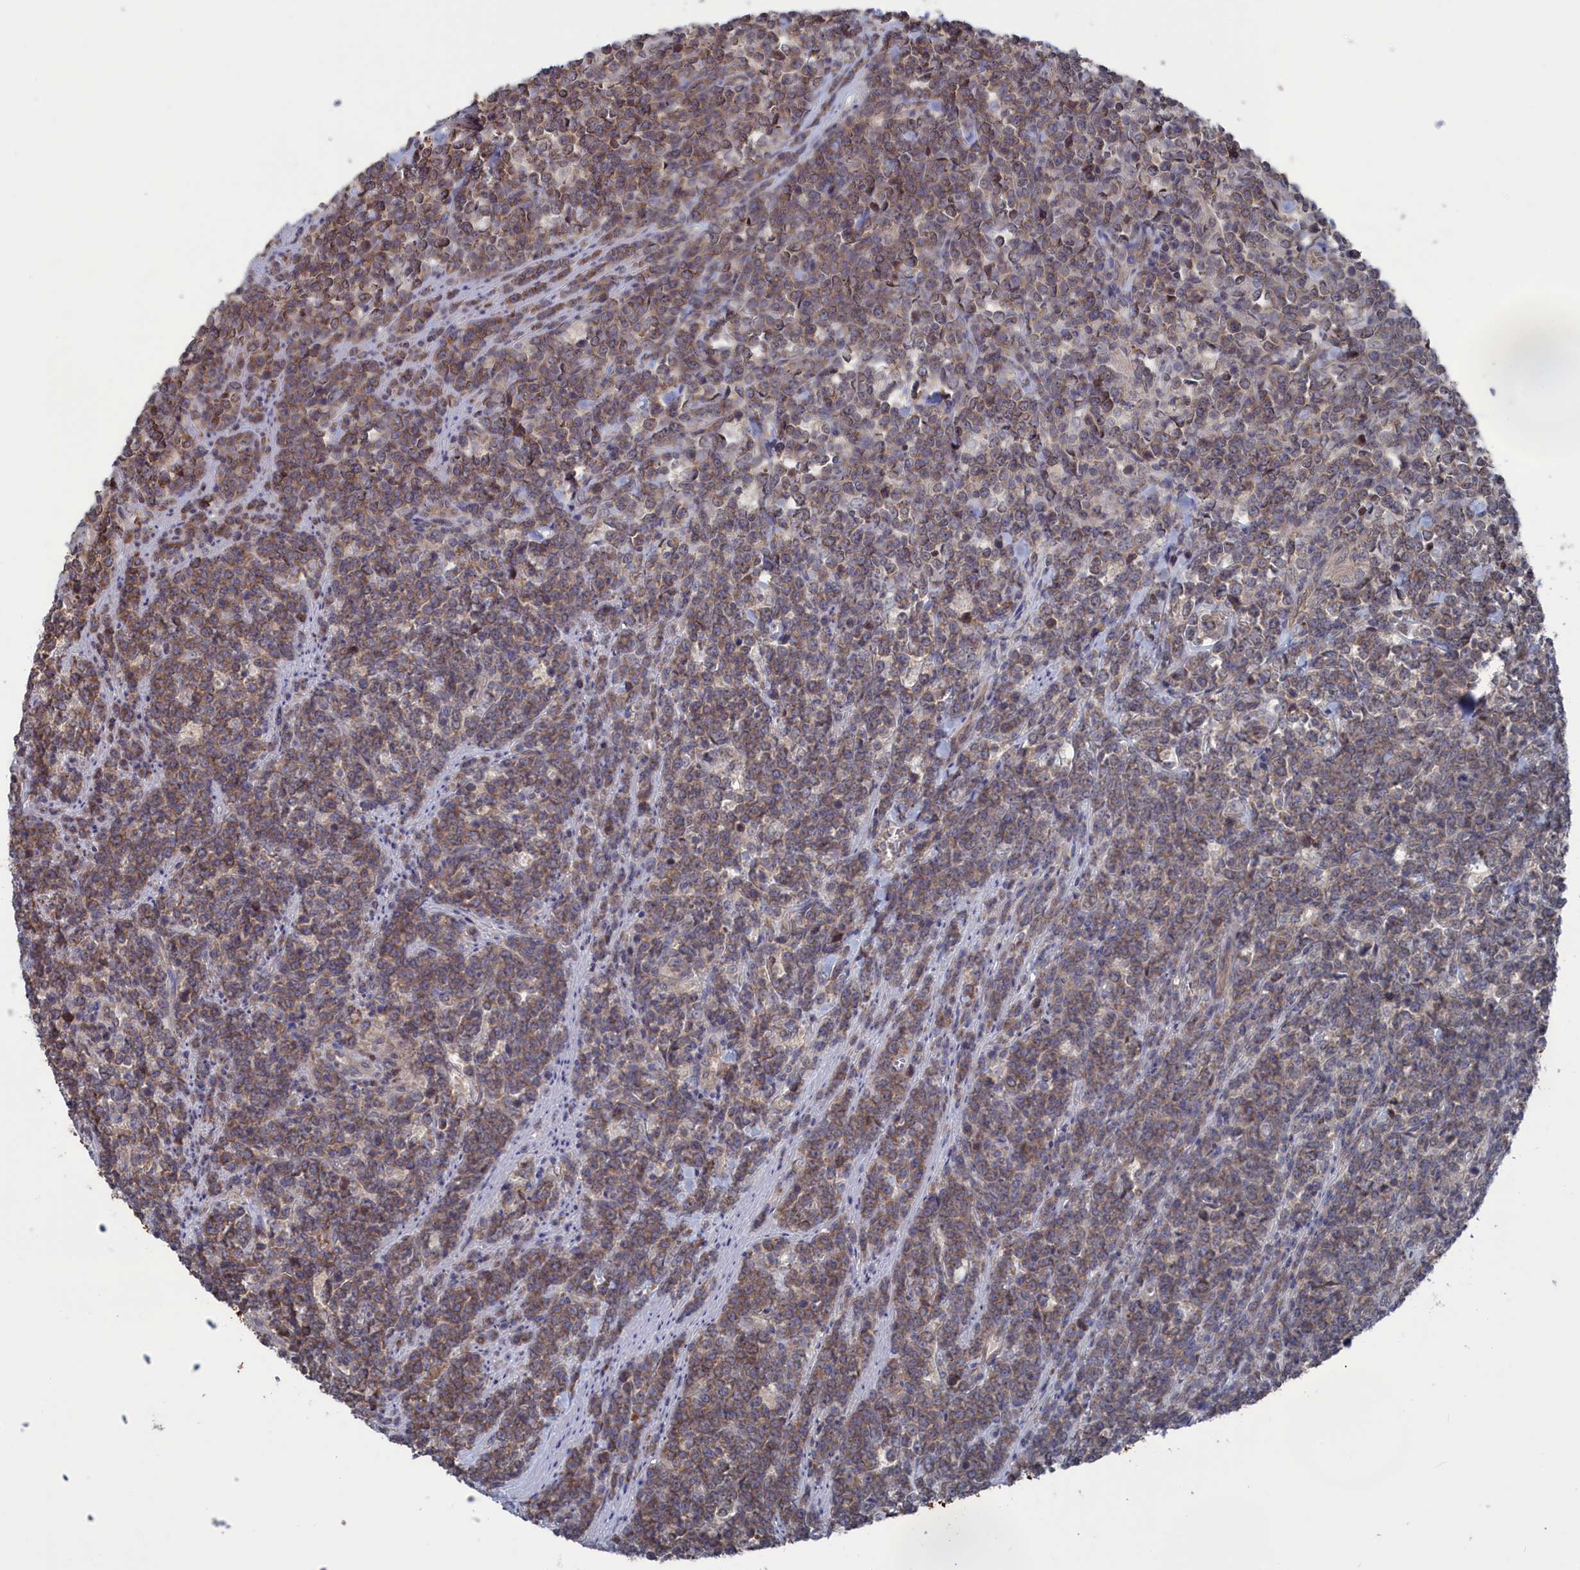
{"staining": {"intensity": "moderate", "quantity": ">75%", "location": "cytoplasmic/membranous"}, "tissue": "lymphoma", "cell_type": "Tumor cells", "image_type": "cancer", "snomed": [{"axis": "morphology", "description": "Malignant lymphoma, non-Hodgkin's type, High grade"}, {"axis": "topography", "description": "Small intestine"}], "caption": "Immunohistochemistry (DAB) staining of malignant lymphoma, non-Hodgkin's type (high-grade) reveals moderate cytoplasmic/membranous protein expression in approximately >75% of tumor cells.", "gene": "NUTF2", "patient": {"sex": "male", "age": 8}}